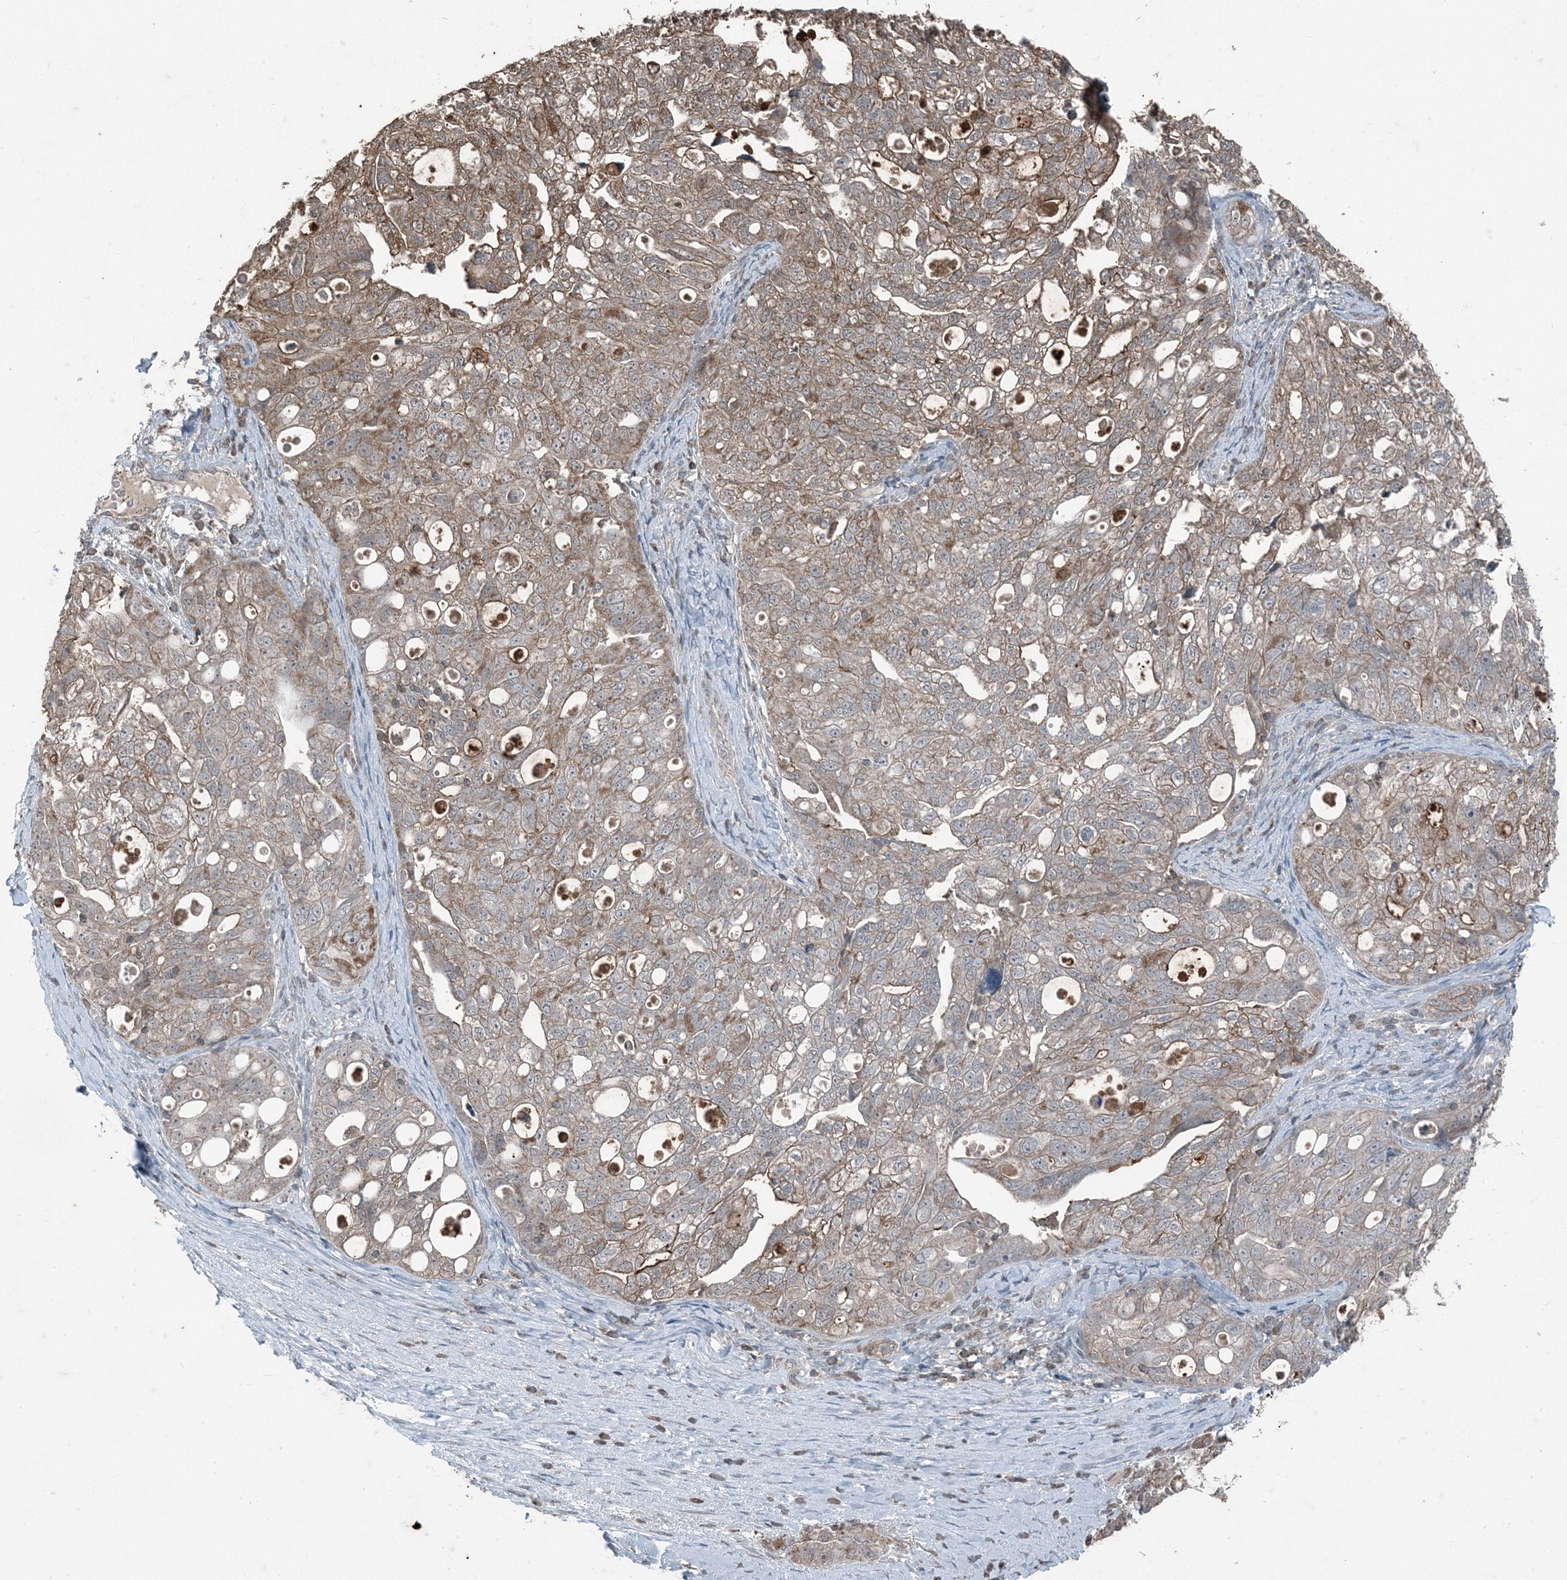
{"staining": {"intensity": "moderate", "quantity": ">75%", "location": "cytoplasmic/membranous"}, "tissue": "ovarian cancer", "cell_type": "Tumor cells", "image_type": "cancer", "snomed": [{"axis": "morphology", "description": "Carcinoma, NOS"}, {"axis": "morphology", "description": "Cystadenocarcinoma, serous, NOS"}, {"axis": "topography", "description": "Ovary"}], "caption": "This histopathology image reveals ovarian serous cystadenocarcinoma stained with IHC to label a protein in brown. The cytoplasmic/membranous of tumor cells show moderate positivity for the protein. Nuclei are counter-stained blue.", "gene": "GNL1", "patient": {"sex": "female", "age": 69}}